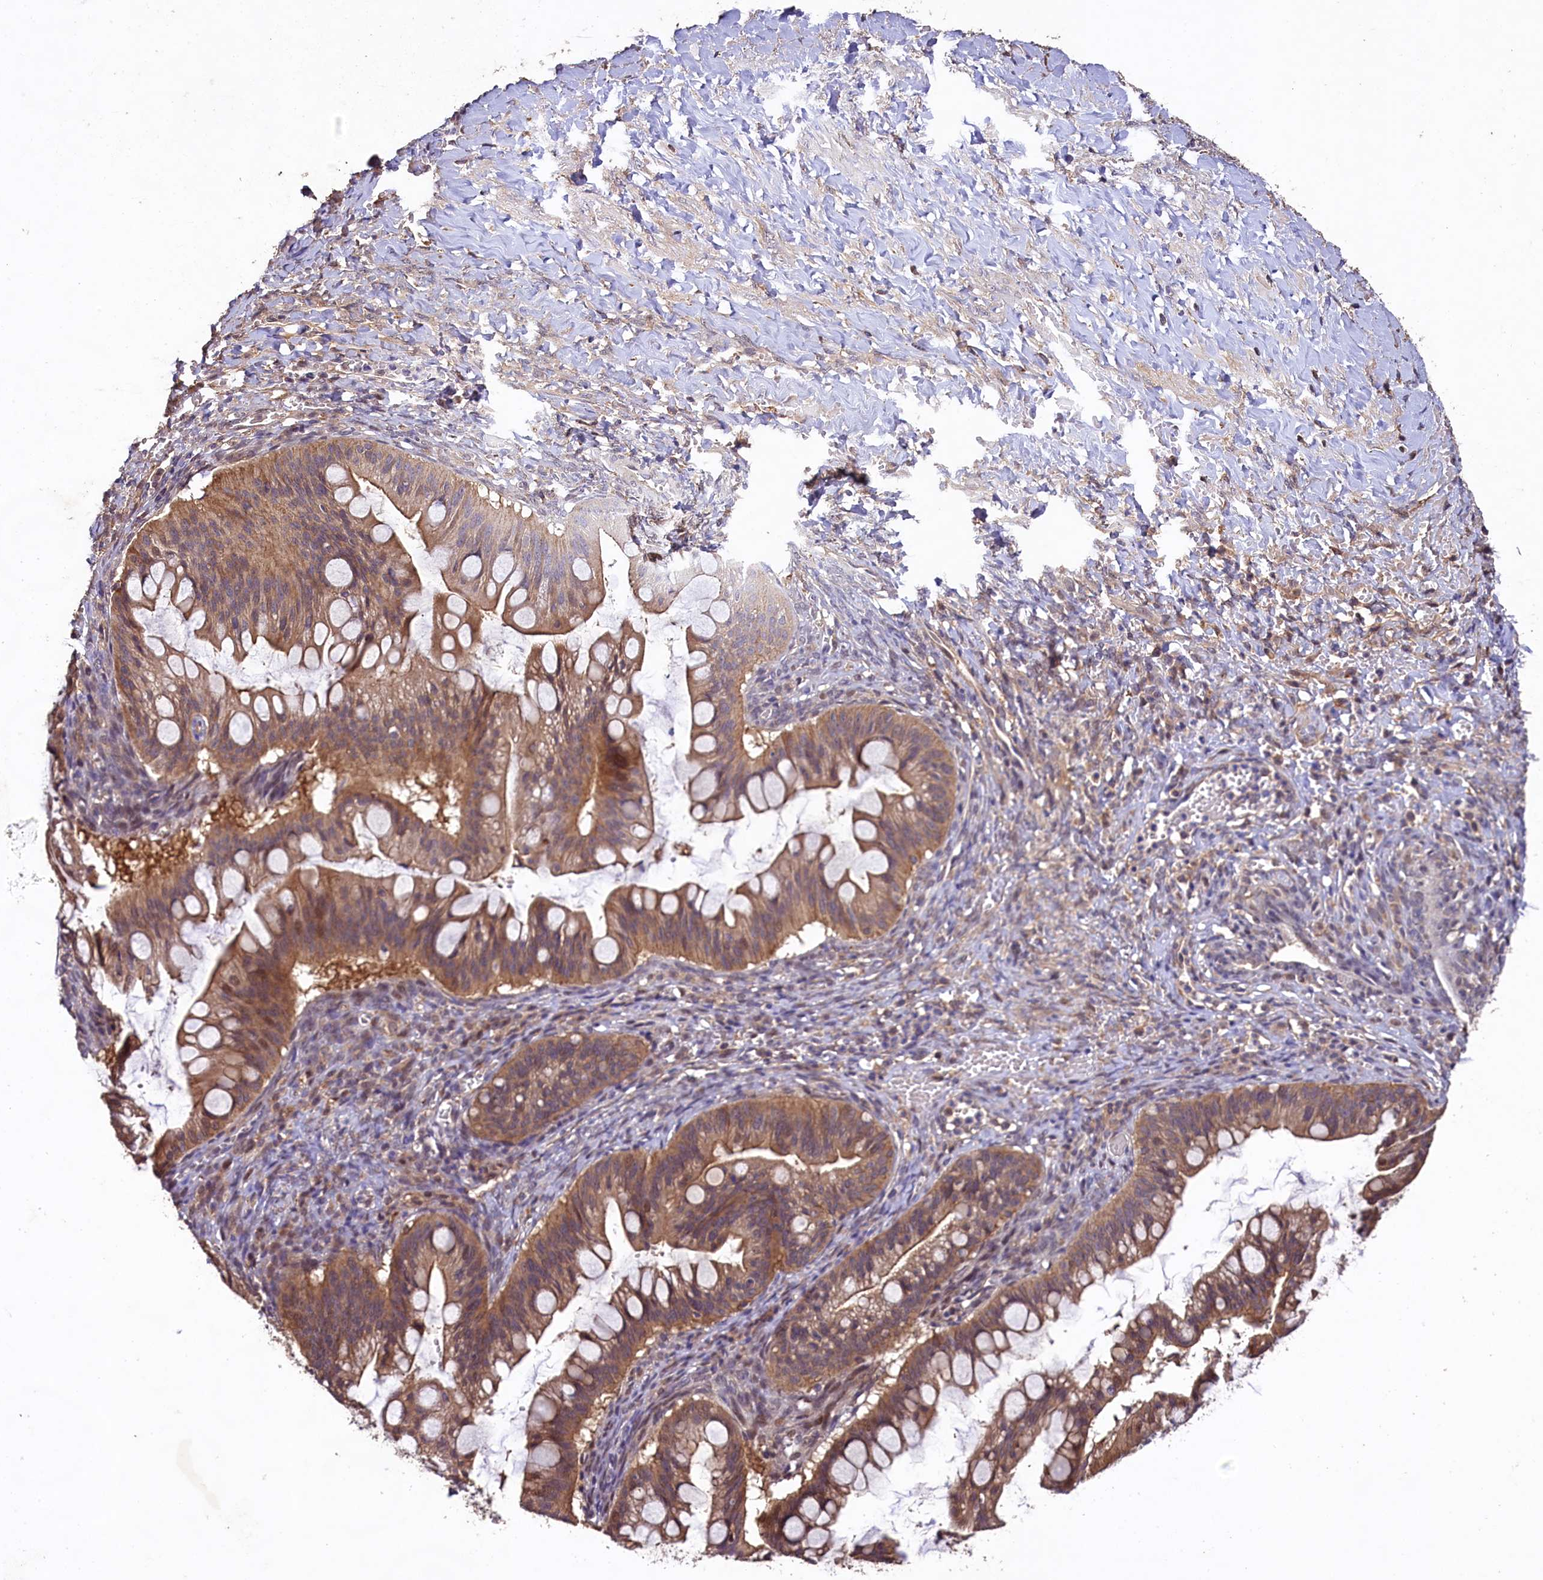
{"staining": {"intensity": "moderate", "quantity": ">75%", "location": "cytoplasmic/membranous"}, "tissue": "ovarian cancer", "cell_type": "Tumor cells", "image_type": "cancer", "snomed": [{"axis": "morphology", "description": "Cystadenocarcinoma, mucinous, NOS"}, {"axis": "topography", "description": "Ovary"}], "caption": "IHC micrograph of neoplastic tissue: ovarian mucinous cystadenocarcinoma stained using immunohistochemistry (IHC) demonstrates medium levels of moderate protein expression localized specifically in the cytoplasmic/membranous of tumor cells, appearing as a cytoplasmic/membranous brown color.", "gene": "PLXNB1", "patient": {"sex": "female", "age": 73}}